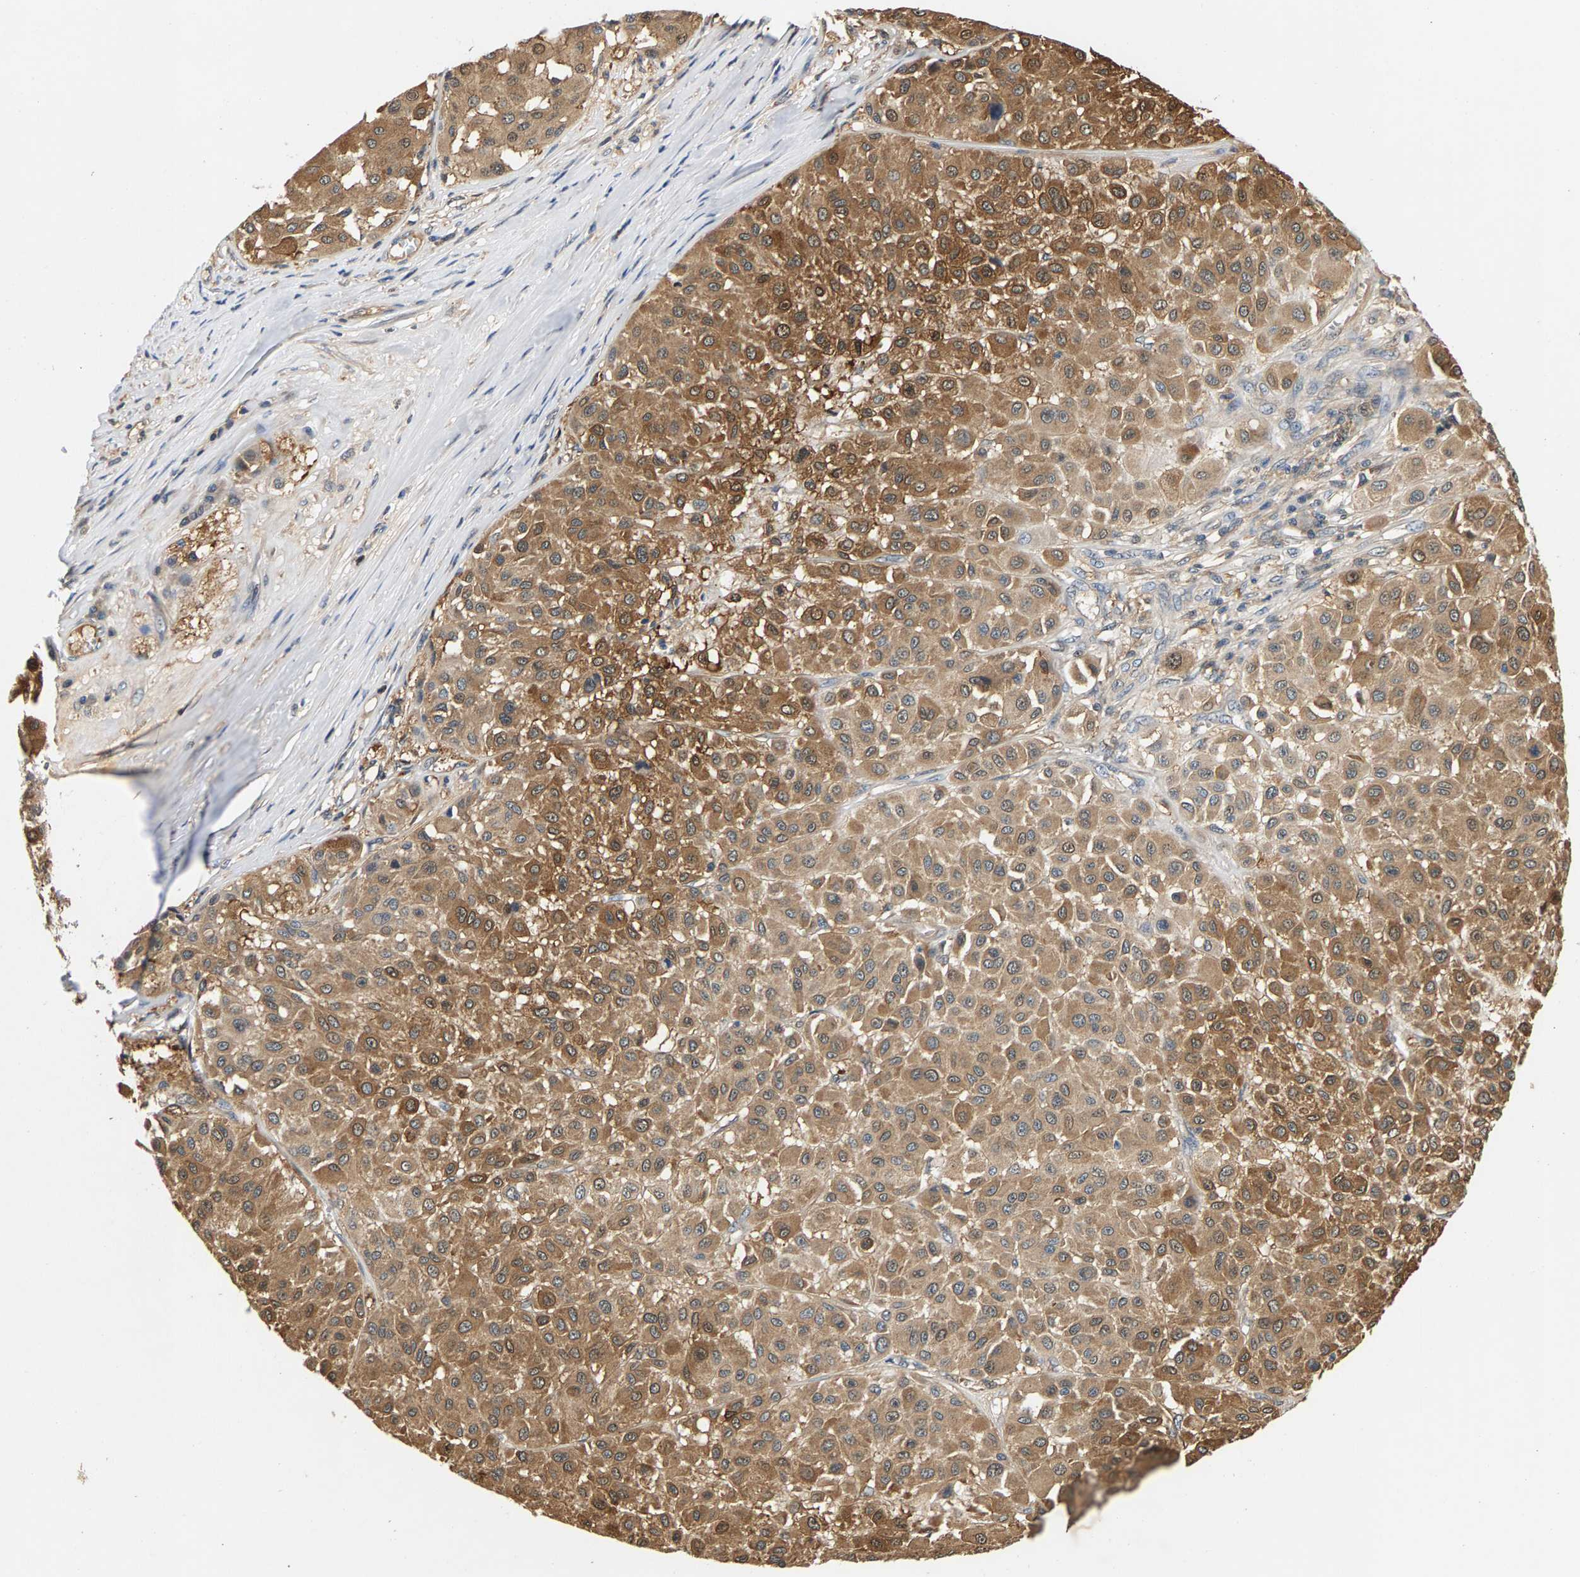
{"staining": {"intensity": "moderate", "quantity": ">75%", "location": "cytoplasmic/membranous"}, "tissue": "melanoma", "cell_type": "Tumor cells", "image_type": "cancer", "snomed": [{"axis": "morphology", "description": "Malignant melanoma, Metastatic site"}, {"axis": "topography", "description": "Soft tissue"}], "caption": "Tumor cells reveal moderate cytoplasmic/membranous positivity in approximately >75% of cells in melanoma. The protein of interest is stained brown, and the nuclei are stained in blue (DAB IHC with brightfield microscopy, high magnification).", "gene": "FAM78A", "patient": {"sex": "male", "age": 41}}